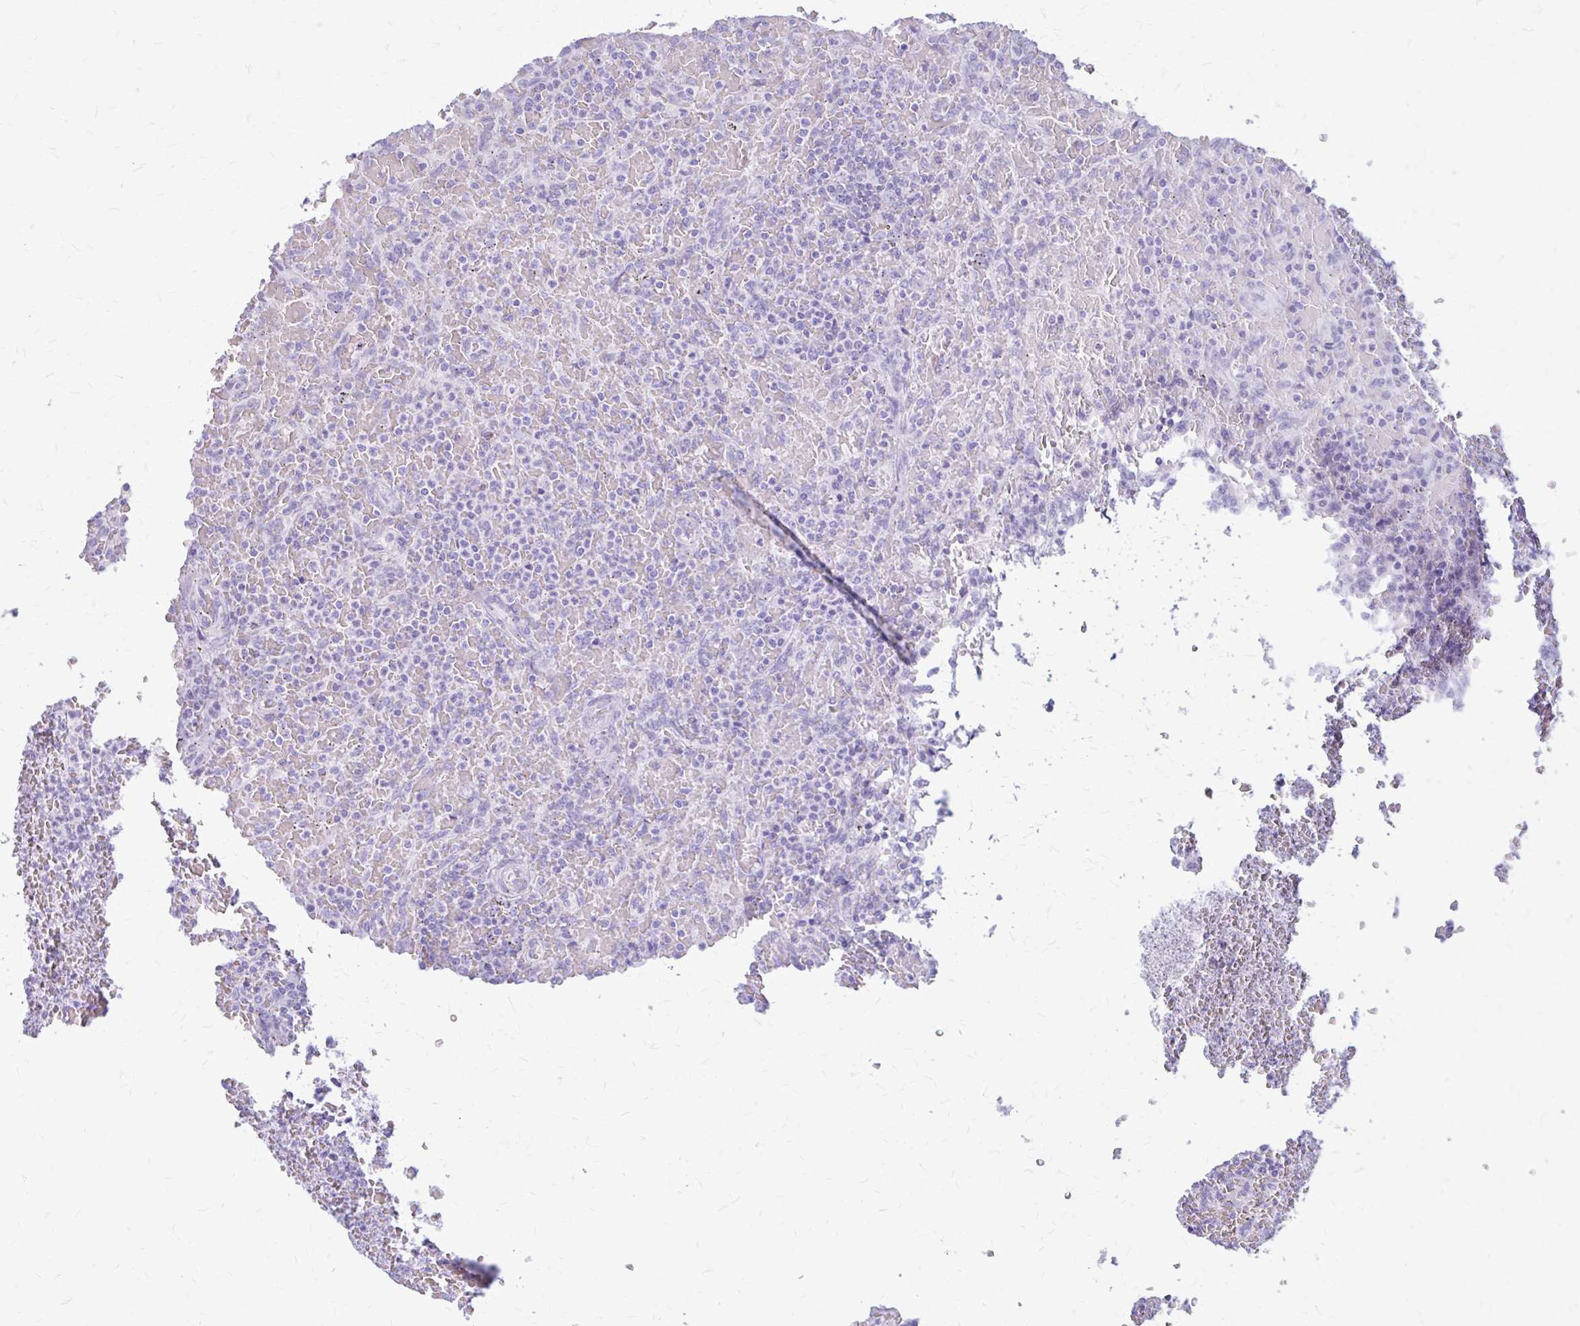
{"staining": {"intensity": "negative", "quantity": "none", "location": "none"}, "tissue": "lymphoma", "cell_type": "Tumor cells", "image_type": "cancer", "snomed": [{"axis": "morphology", "description": "Malignant lymphoma, non-Hodgkin's type, Low grade"}, {"axis": "topography", "description": "Spleen"}], "caption": "Tumor cells show no significant protein positivity in lymphoma. Brightfield microscopy of IHC stained with DAB (brown) and hematoxylin (blue), captured at high magnification.", "gene": "KLHDC7A", "patient": {"sex": "female", "age": 64}}